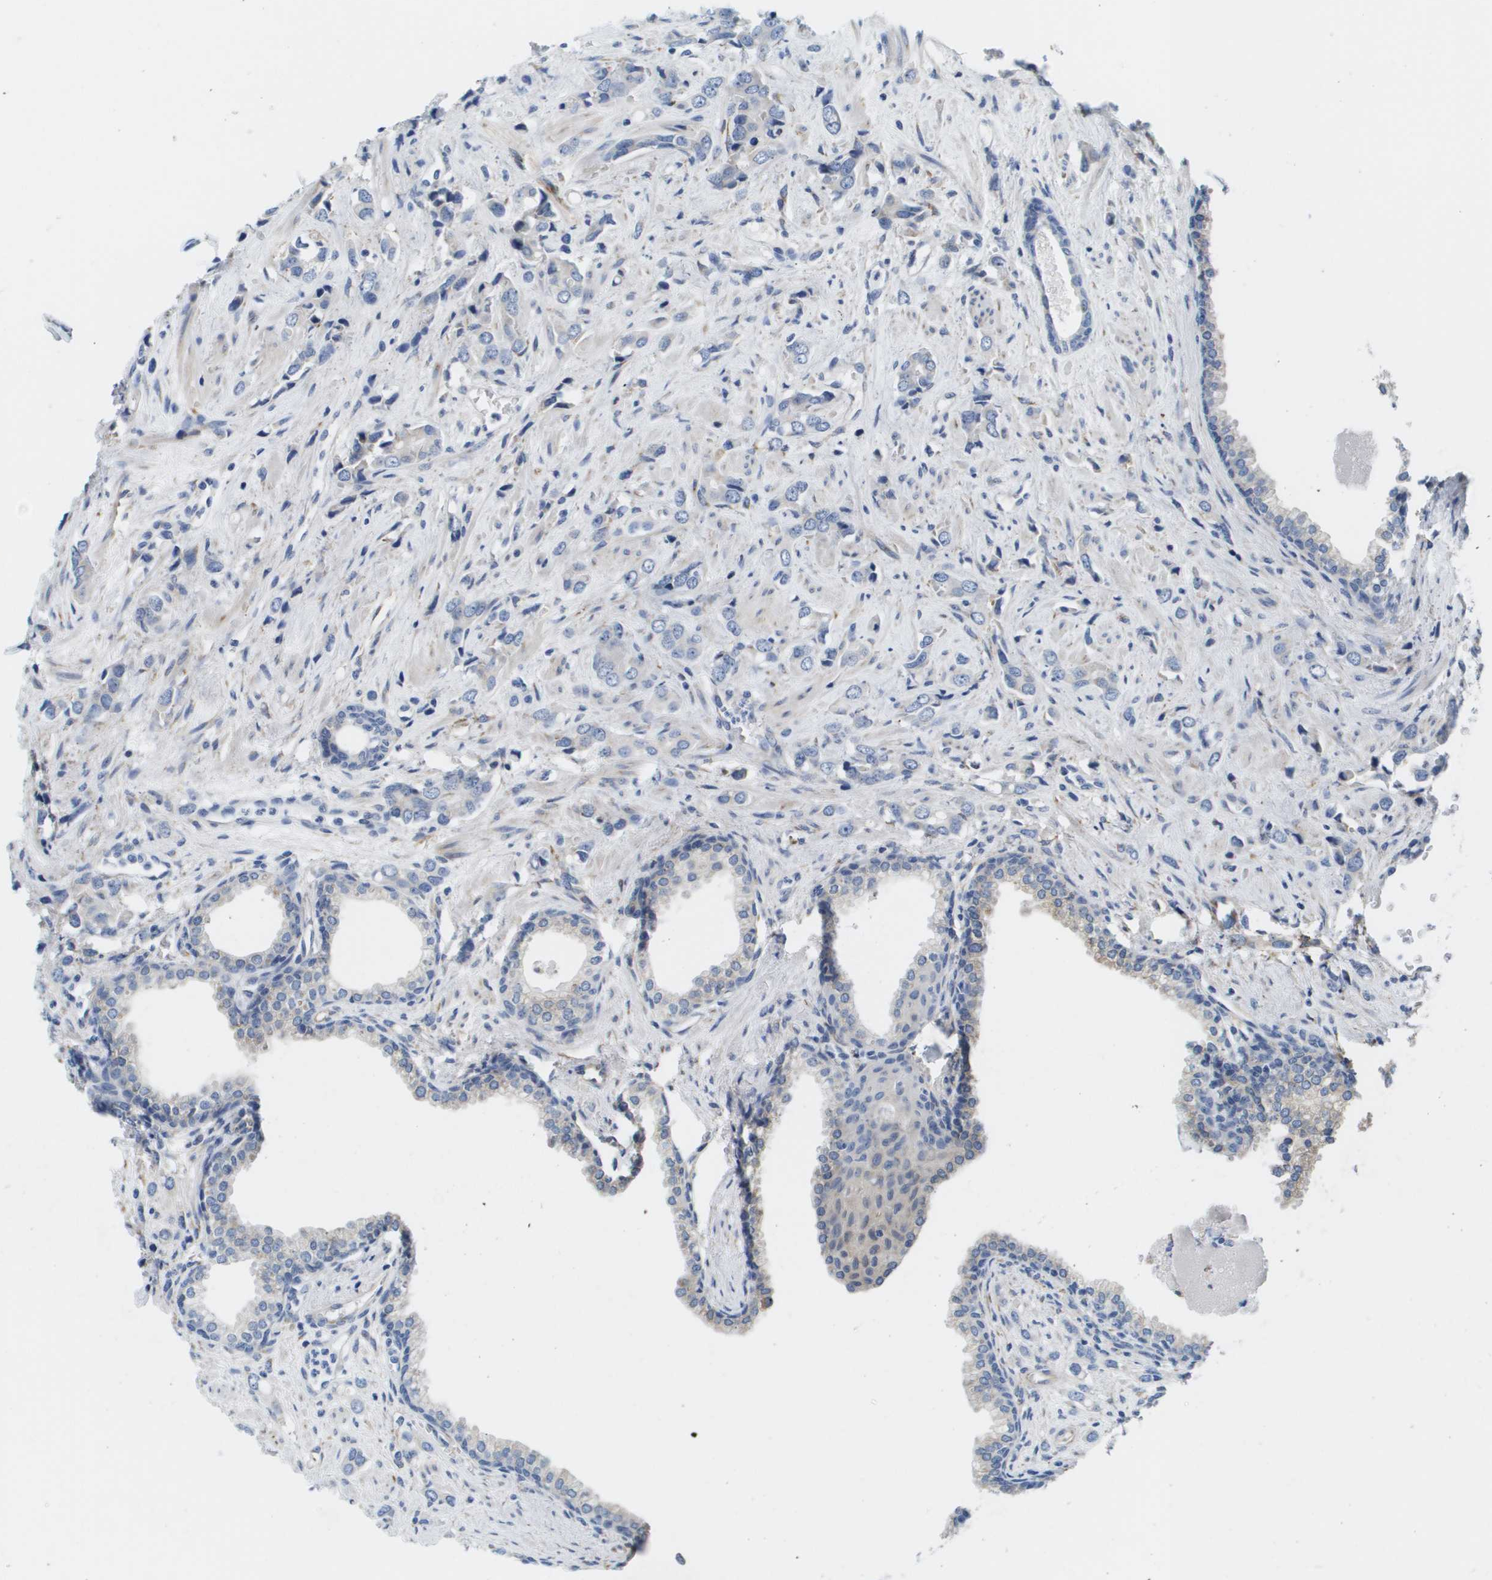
{"staining": {"intensity": "negative", "quantity": "none", "location": "none"}, "tissue": "prostate cancer", "cell_type": "Tumor cells", "image_type": "cancer", "snomed": [{"axis": "morphology", "description": "Adenocarcinoma, High grade"}, {"axis": "topography", "description": "Prostate"}], "caption": "There is no significant expression in tumor cells of prostate high-grade adenocarcinoma.", "gene": "ST3GAL2", "patient": {"sex": "male", "age": 64}}